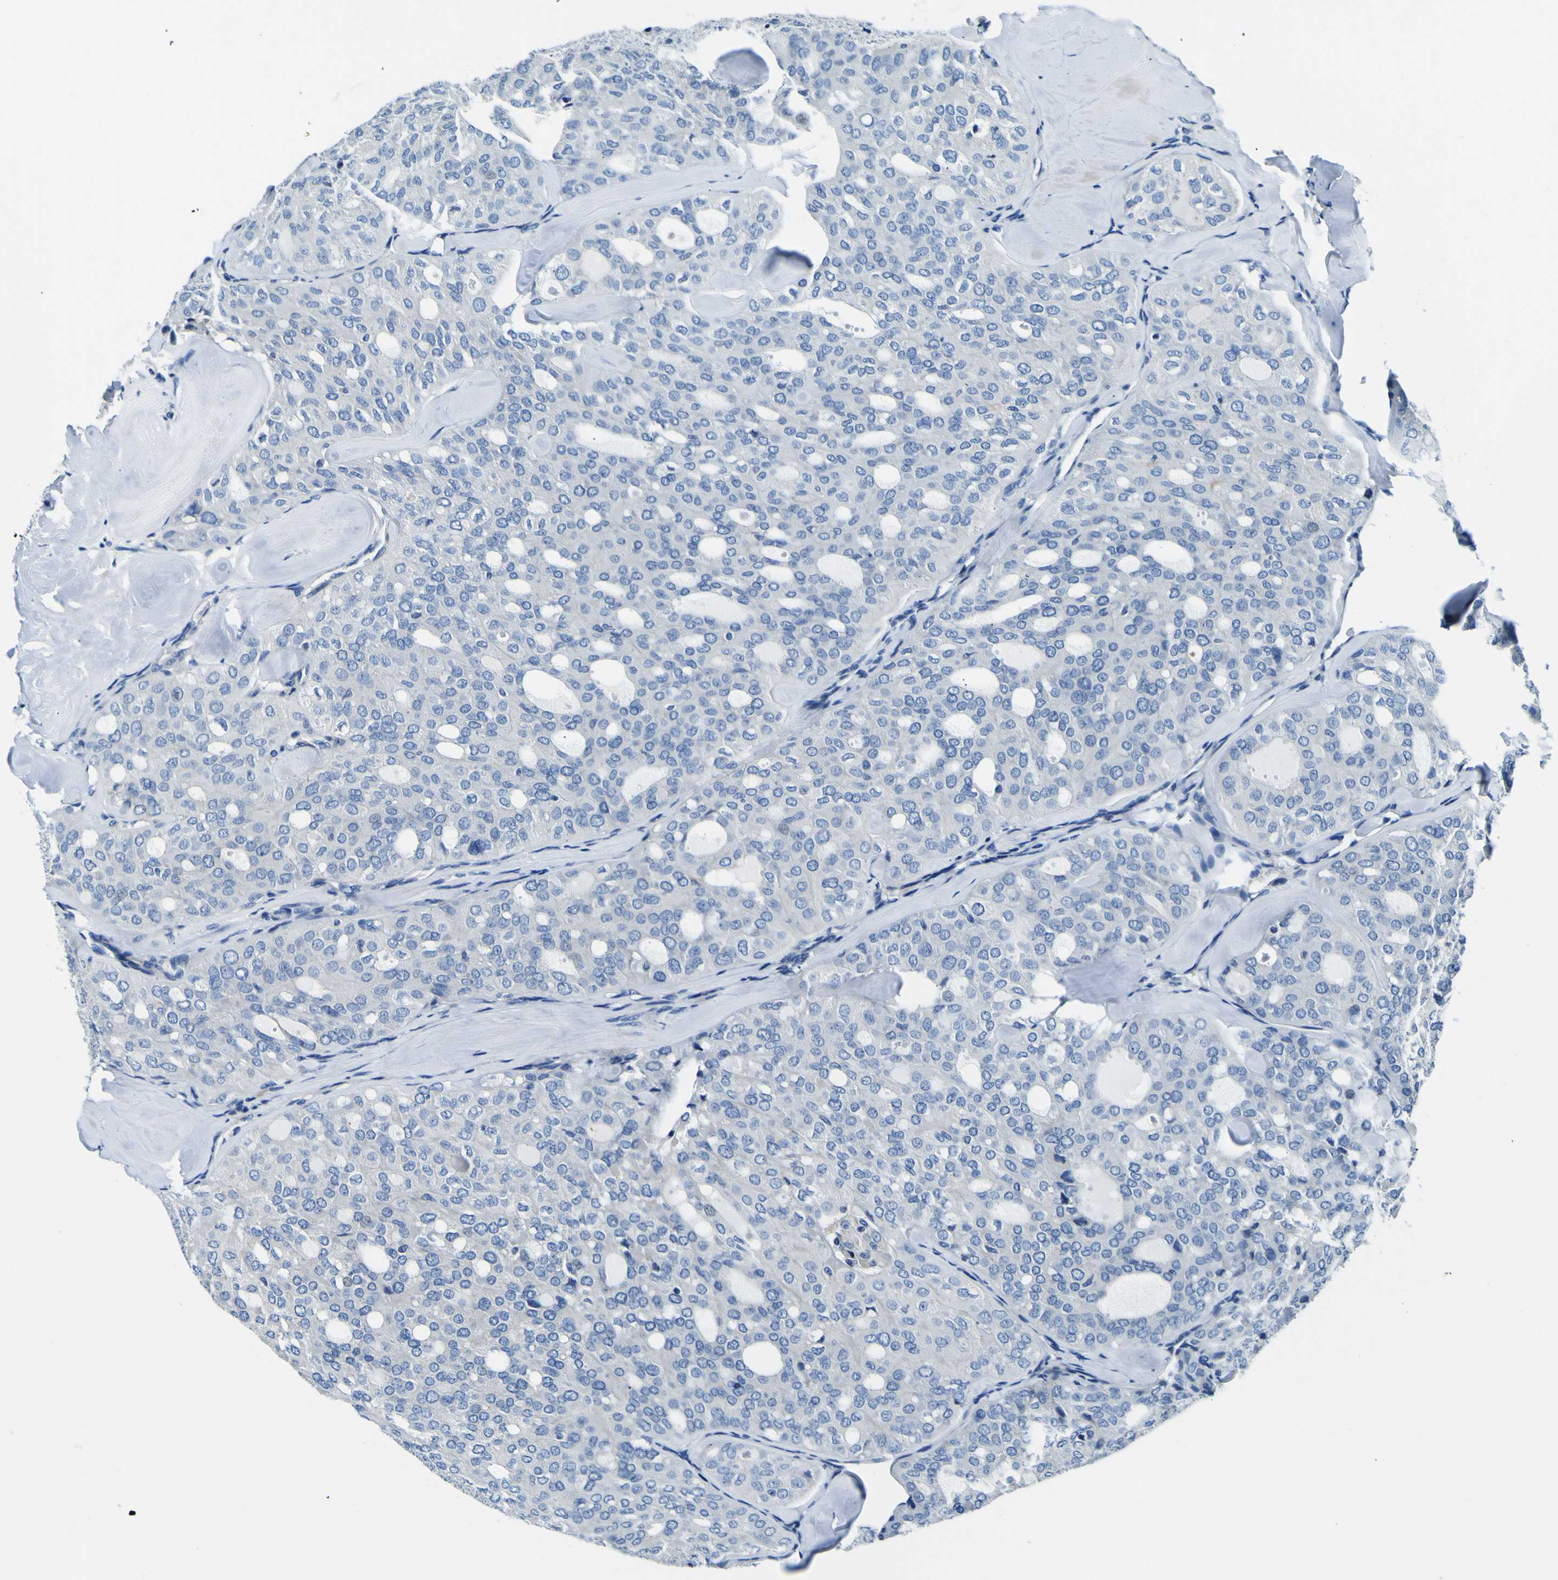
{"staining": {"intensity": "negative", "quantity": "none", "location": "none"}, "tissue": "thyroid cancer", "cell_type": "Tumor cells", "image_type": "cancer", "snomed": [{"axis": "morphology", "description": "Follicular adenoma carcinoma, NOS"}, {"axis": "topography", "description": "Thyroid gland"}], "caption": "The histopathology image demonstrates no significant expression in tumor cells of thyroid cancer (follicular adenoma carcinoma).", "gene": "ADGRA2", "patient": {"sex": "male", "age": 75}}